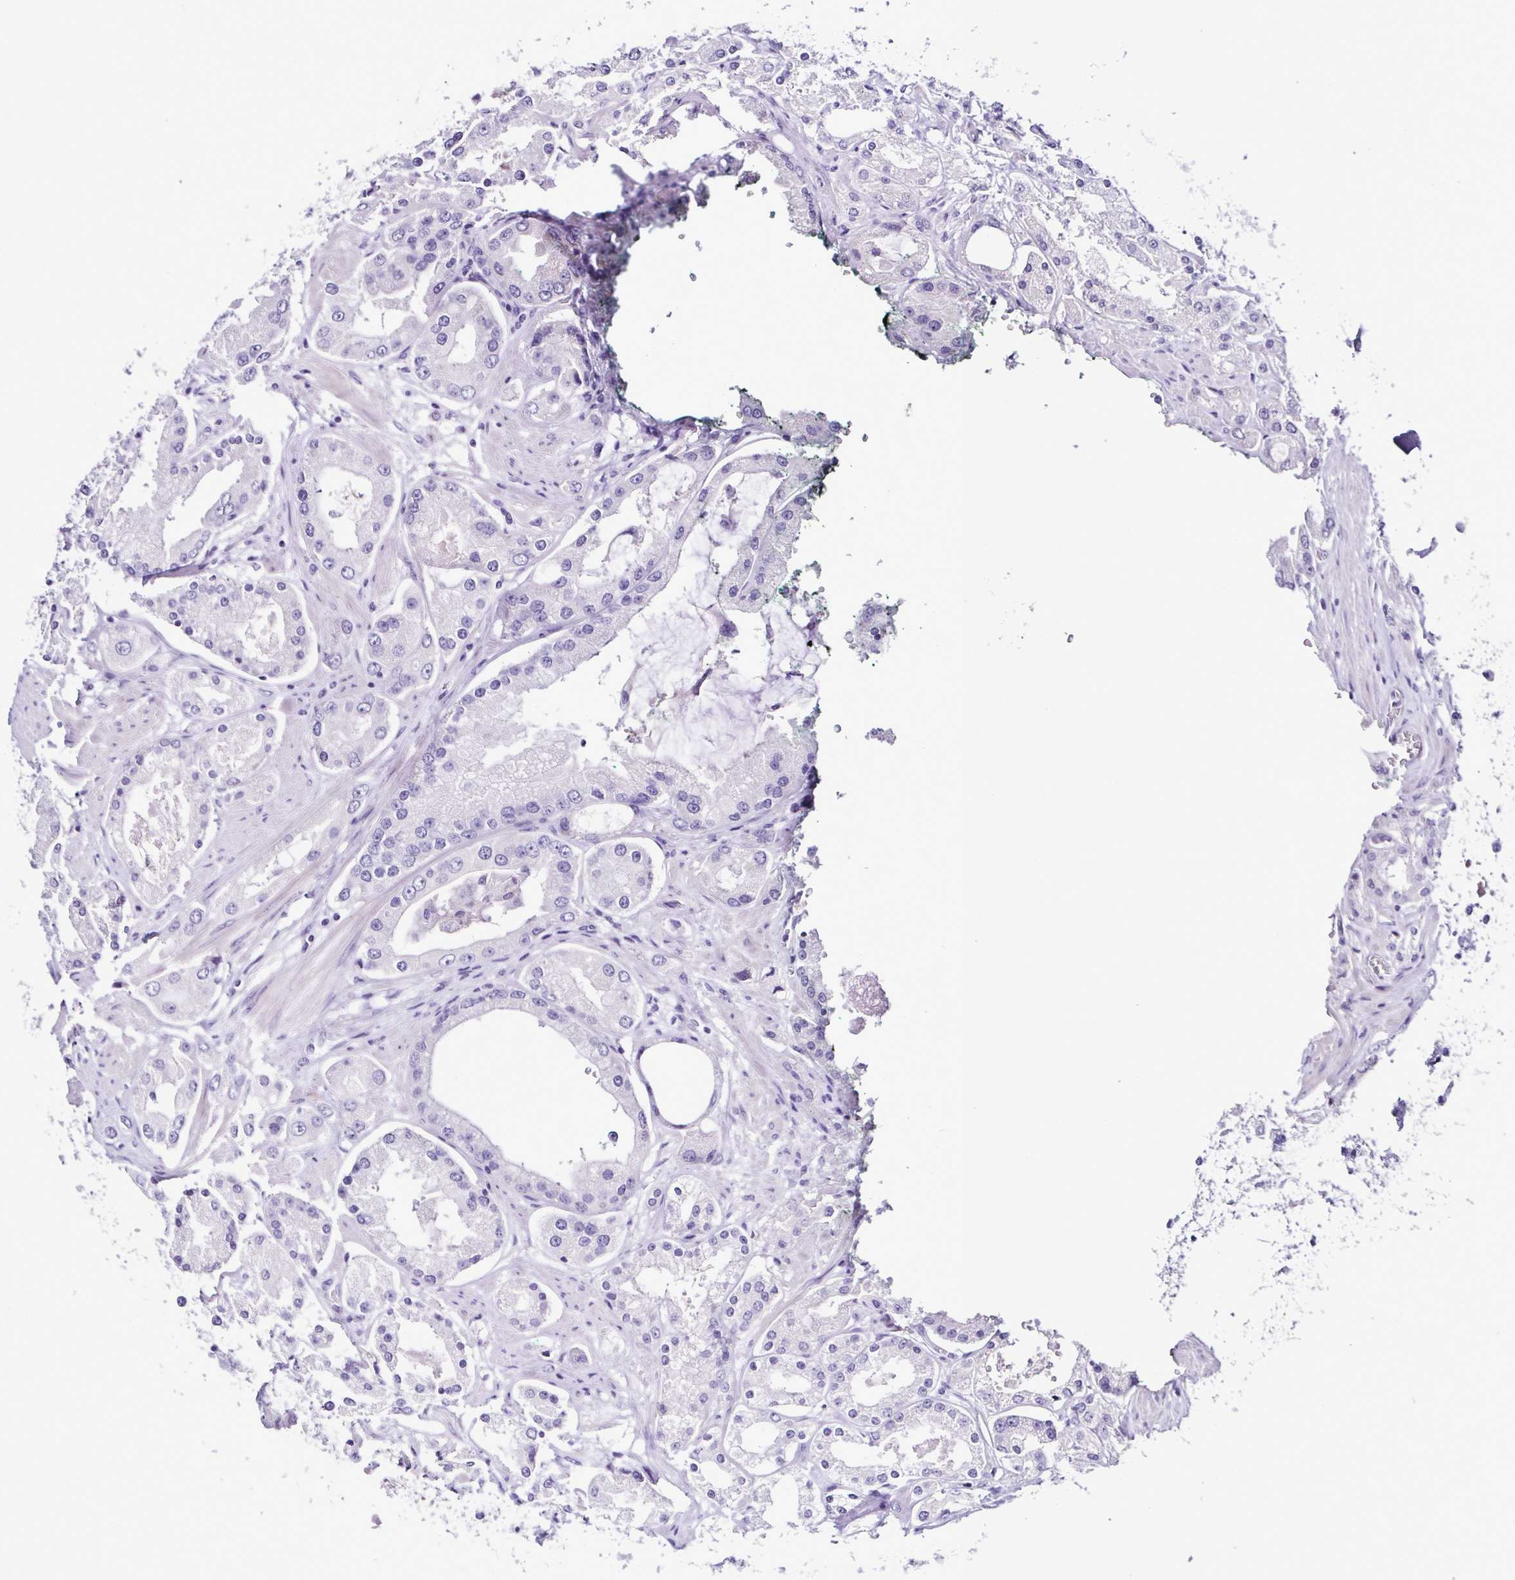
{"staining": {"intensity": "negative", "quantity": "none", "location": "none"}, "tissue": "prostate cancer", "cell_type": "Tumor cells", "image_type": "cancer", "snomed": [{"axis": "morphology", "description": "Adenocarcinoma, High grade"}, {"axis": "topography", "description": "Prostate"}], "caption": "High magnification brightfield microscopy of prostate cancer stained with DAB (brown) and counterstained with hematoxylin (blue): tumor cells show no significant expression. Brightfield microscopy of immunohistochemistry (IHC) stained with DAB (3,3'-diaminobenzidine) (brown) and hematoxylin (blue), captured at high magnification.", "gene": "SRL", "patient": {"sex": "male", "age": 69}}